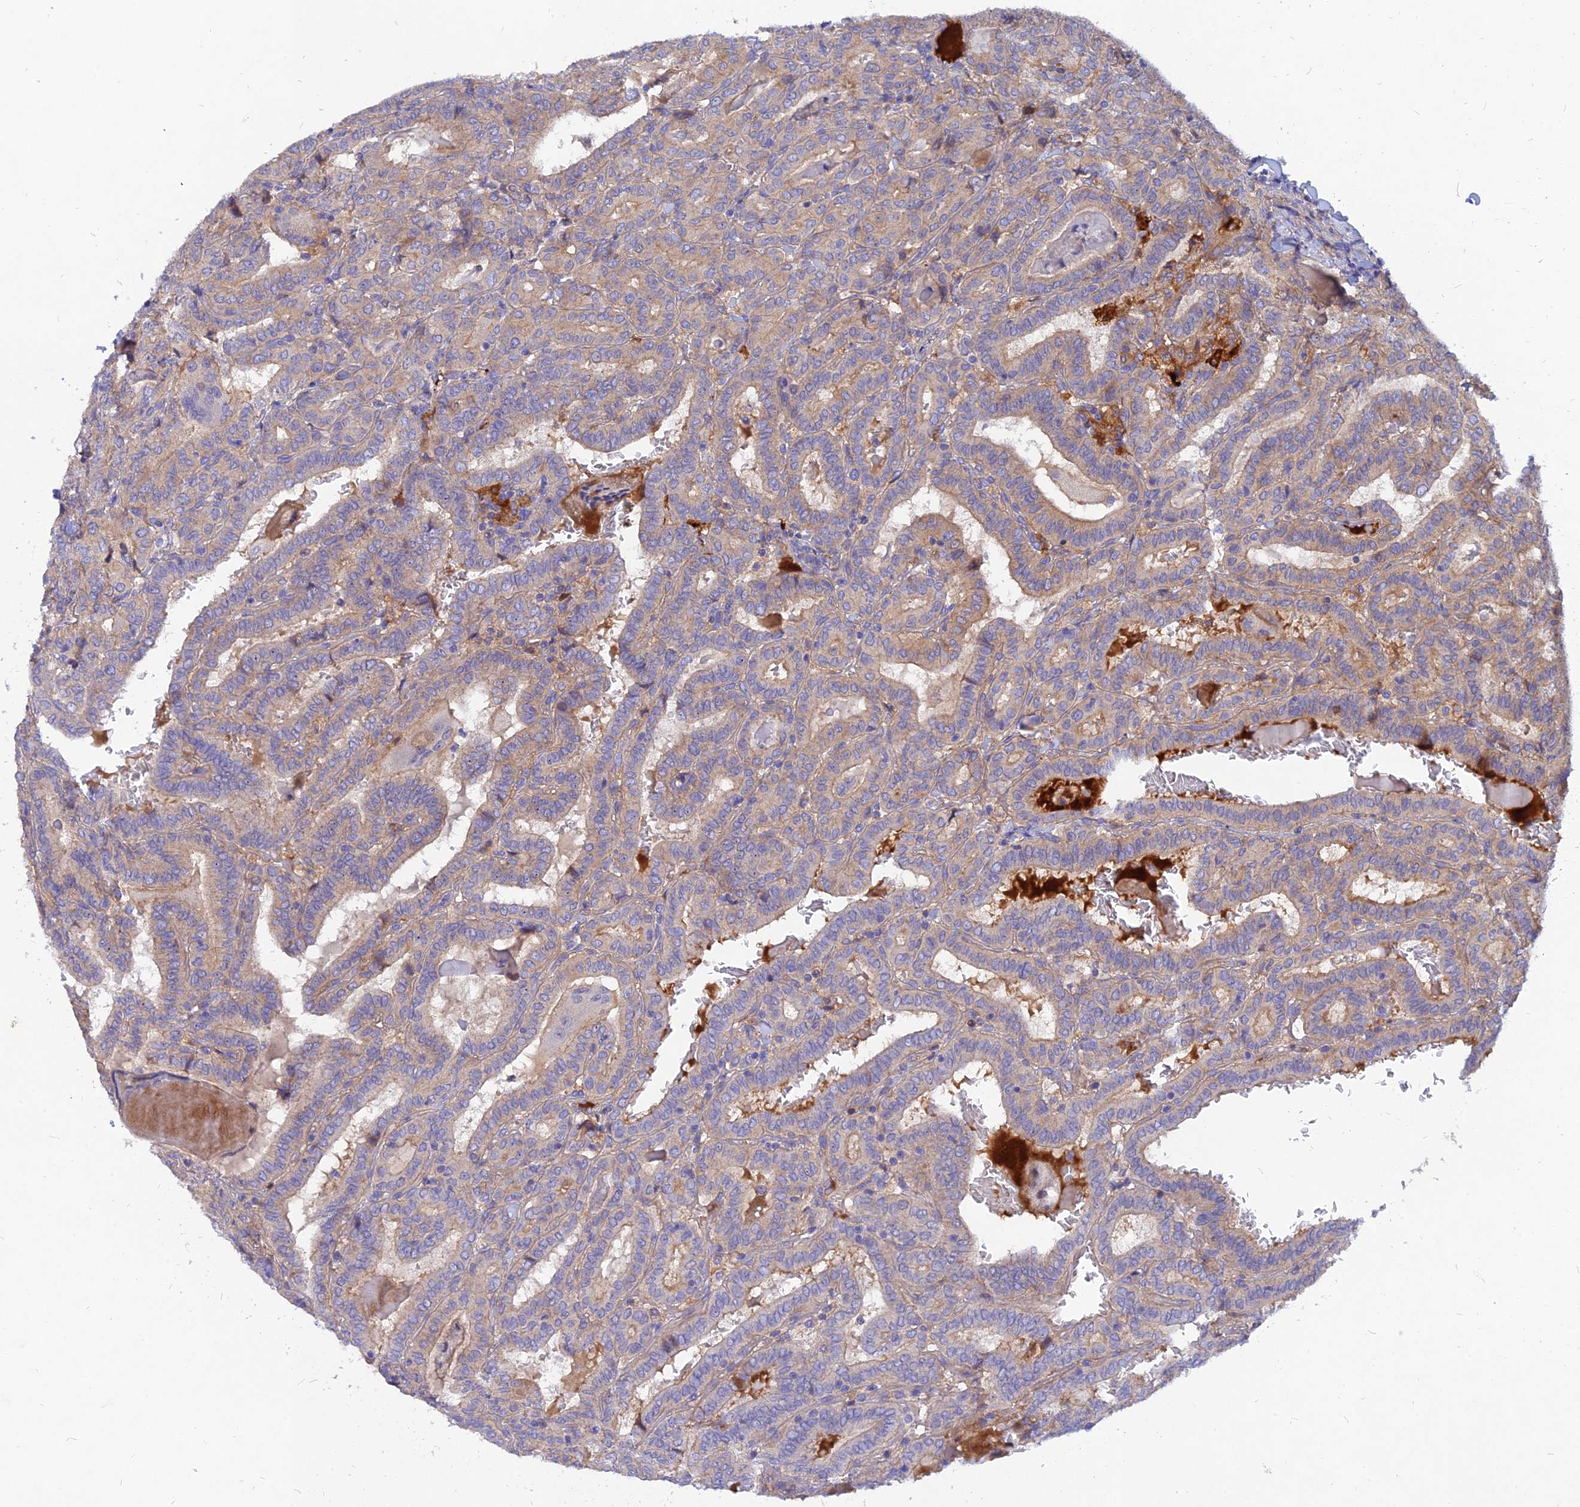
{"staining": {"intensity": "weak", "quantity": "25%-75%", "location": "cytoplasmic/membranous"}, "tissue": "thyroid cancer", "cell_type": "Tumor cells", "image_type": "cancer", "snomed": [{"axis": "morphology", "description": "Papillary adenocarcinoma, NOS"}, {"axis": "topography", "description": "Thyroid gland"}], "caption": "Approximately 25%-75% of tumor cells in thyroid cancer exhibit weak cytoplasmic/membranous protein expression as visualized by brown immunohistochemical staining.", "gene": "MROH1", "patient": {"sex": "female", "age": 72}}